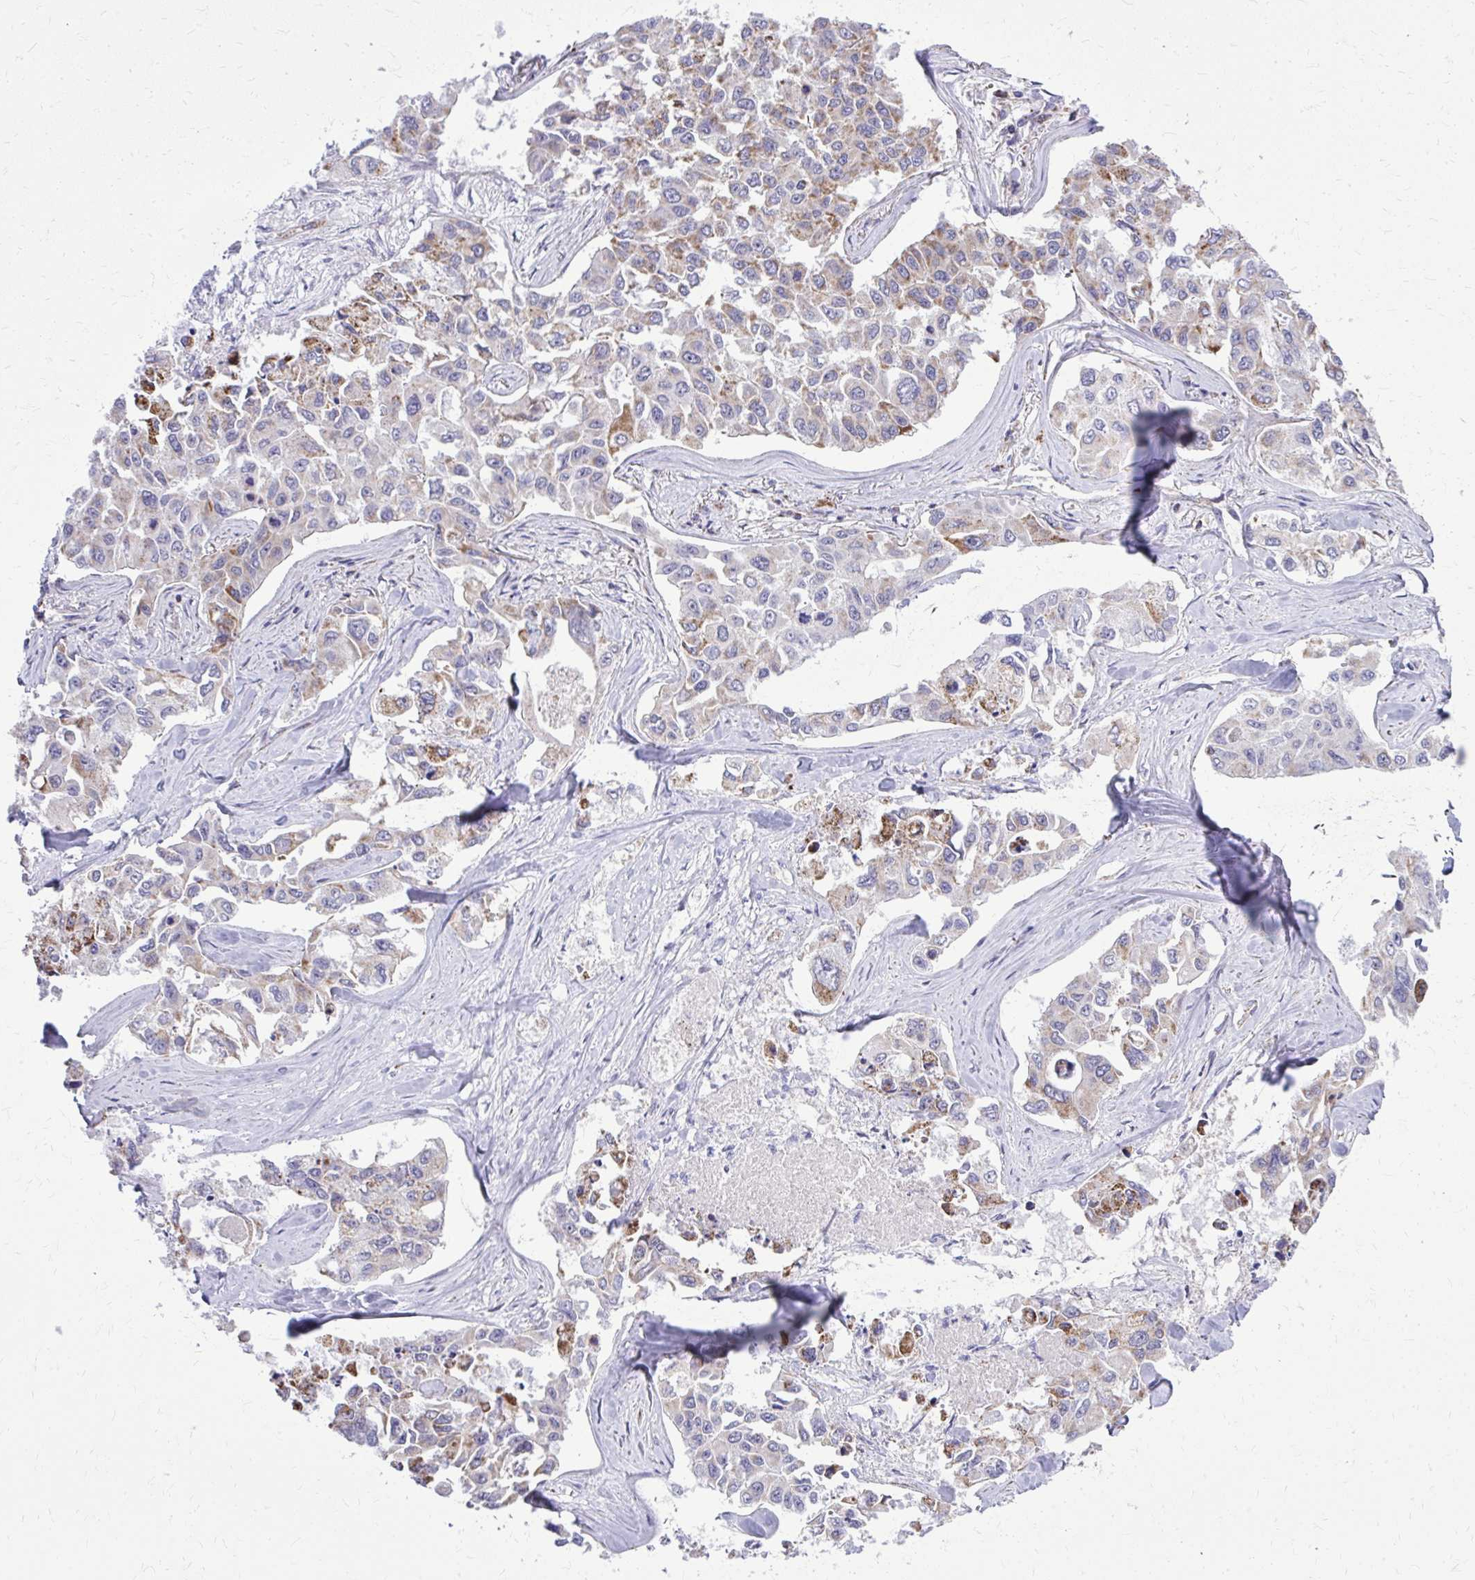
{"staining": {"intensity": "moderate", "quantity": "25%-75%", "location": "cytoplasmic/membranous"}, "tissue": "lung cancer", "cell_type": "Tumor cells", "image_type": "cancer", "snomed": [{"axis": "morphology", "description": "Adenocarcinoma, NOS"}, {"axis": "topography", "description": "Lung"}], "caption": "A medium amount of moderate cytoplasmic/membranous staining is appreciated in about 25%-75% of tumor cells in adenocarcinoma (lung) tissue.", "gene": "ZNF362", "patient": {"sex": "male", "age": 64}}